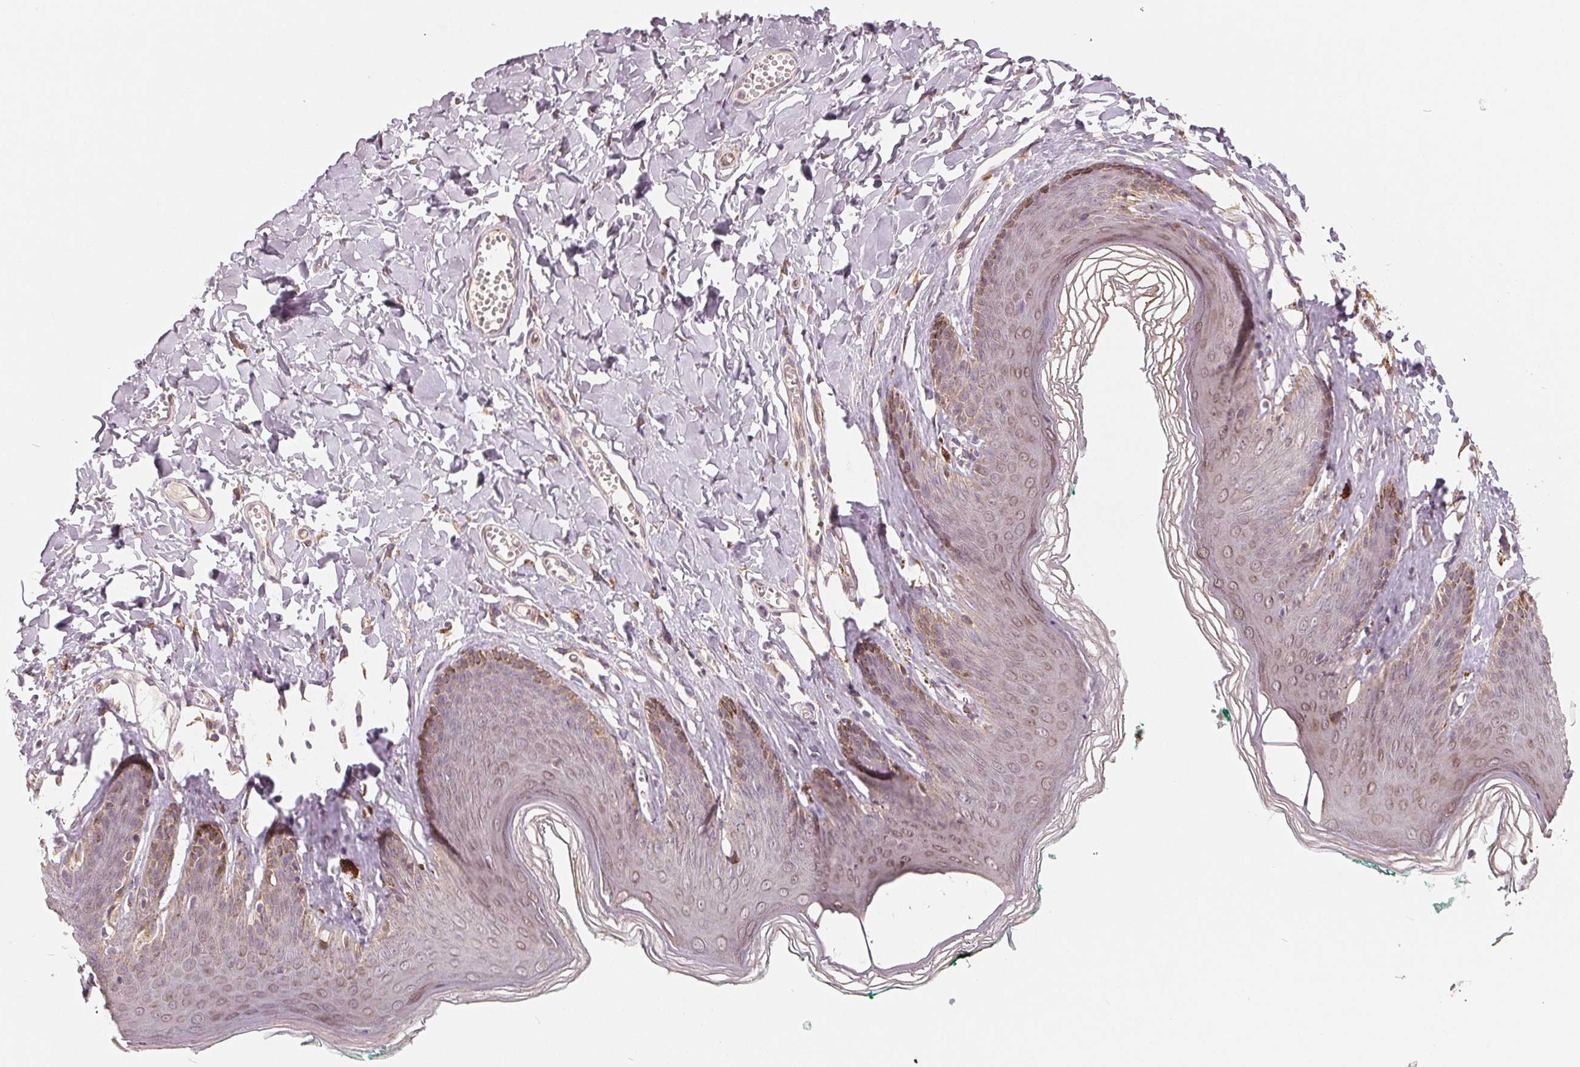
{"staining": {"intensity": "weak", "quantity": "25%-75%", "location": "cytoplasmic/membranous"}, "tissue": "skin", "cell_type": "Epidermal cells", "image_type": "normal", "snomed": [{"axis": "morphology", "description": "Normal tissue, NOS"}, {"axis": "topography", "description": "Vulva"}, {"axis": "topography", "description": "Peripheral nerve tissue"}], "caption": "Immunohistochemical staining of normal human skin exhibits low levels of weak cytoplasmic/membranous positivity in approximately 25%-75% of epidermal cells.", "gene": "TMSB15B", "patient": {"sex": "female", "age": 66}}